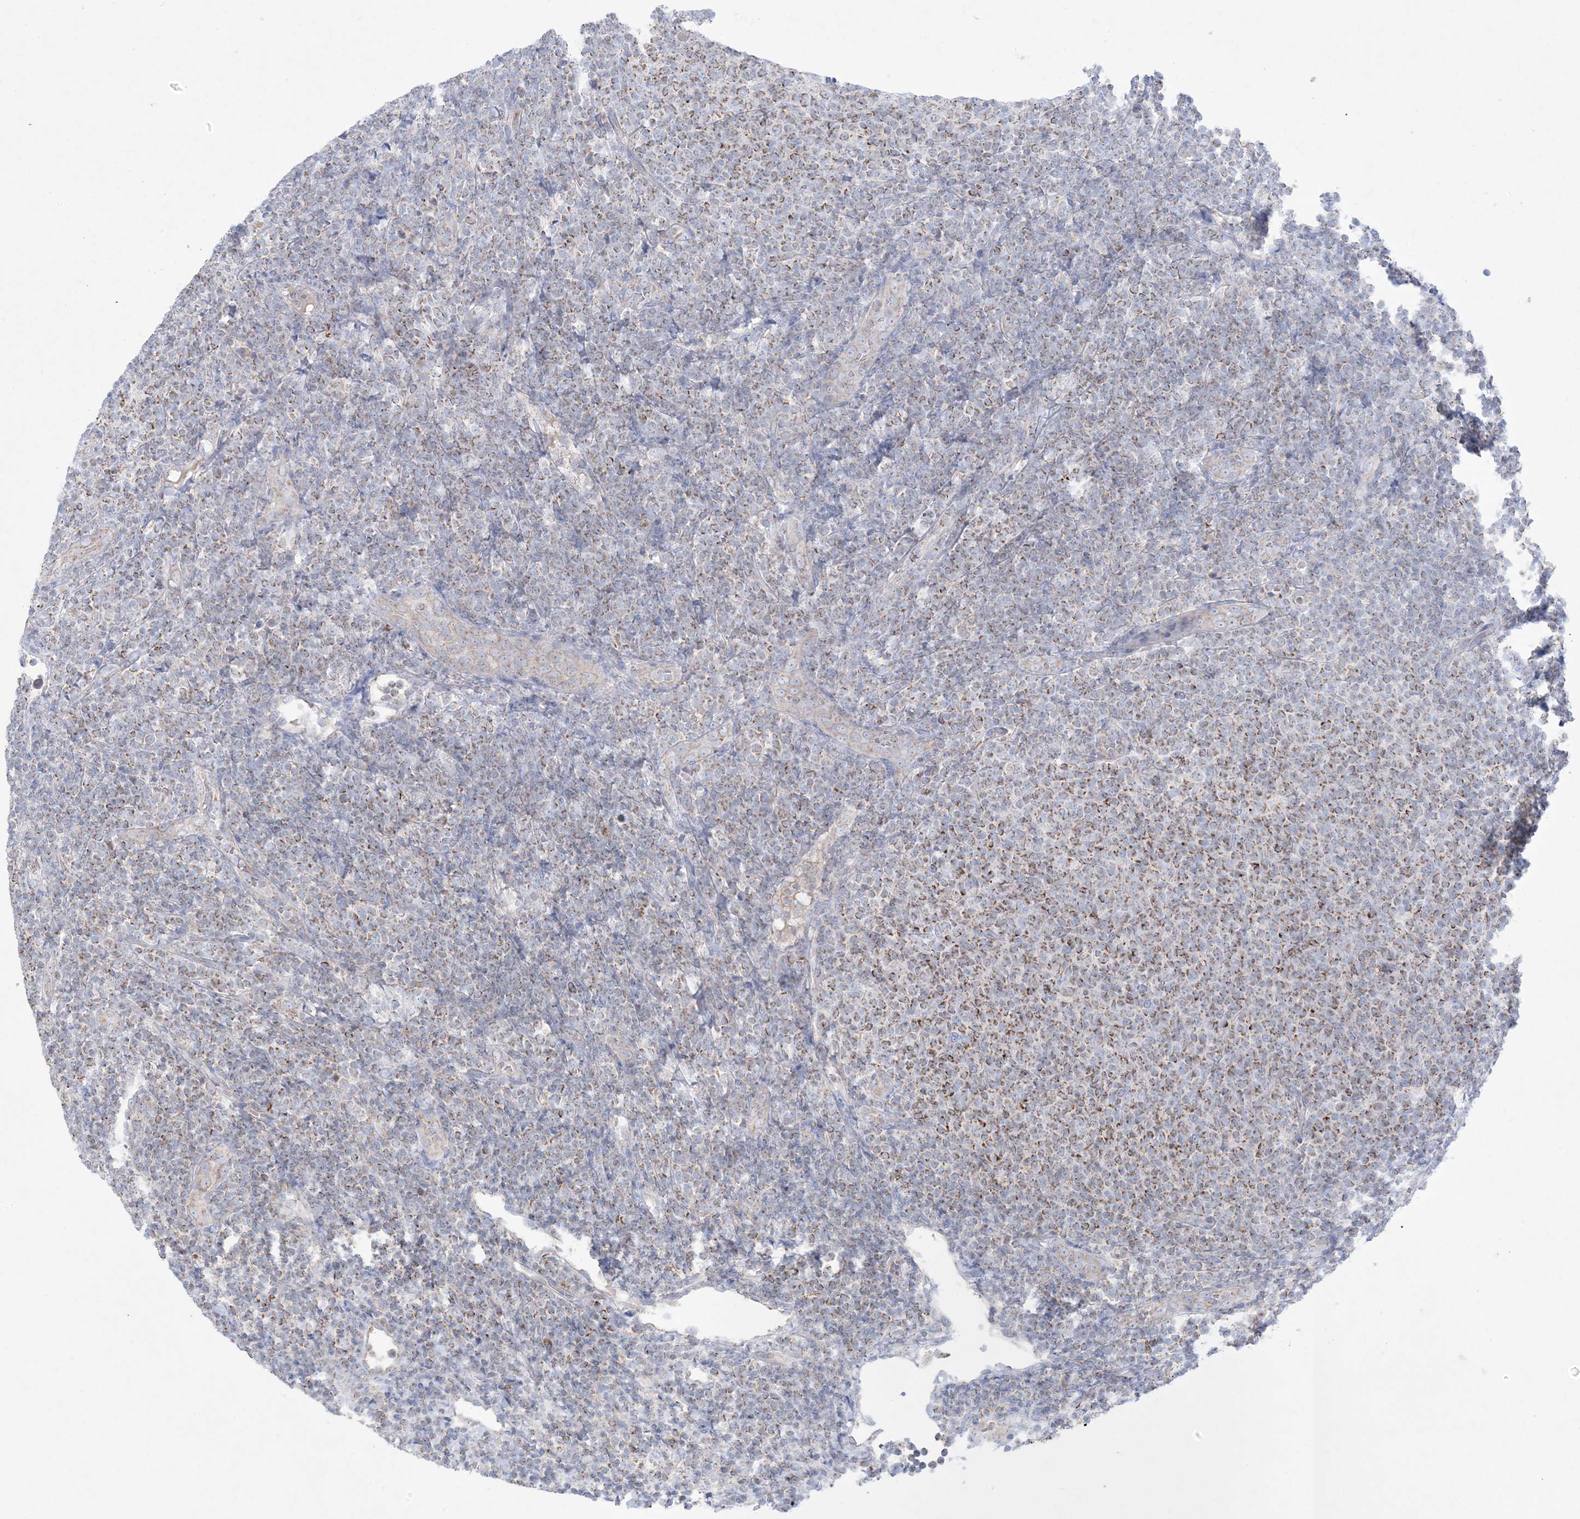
{"staining": {"intensity": "moderate", "quantity": "25%-75%", "location": "cytoplasmic/membranous"}, "tissue": "lymphoma", "cell_type": "Tumor cells", "image_type": "cancer", "snomed": [{"axis": "morphology", "description": "Malignant lymphoma, non-Hodgkin's type, Low grade"}, {"axis": "topography", "description": "Lymph node"}], "caption": "Lymphoma stained for a protein (brown) reveals moderate cytoplasmic/membranous positive positivity in about 25%-75% of tumor cells.", "gene": "KCTD6", "patient": {"sex": "male", "age": 66}}